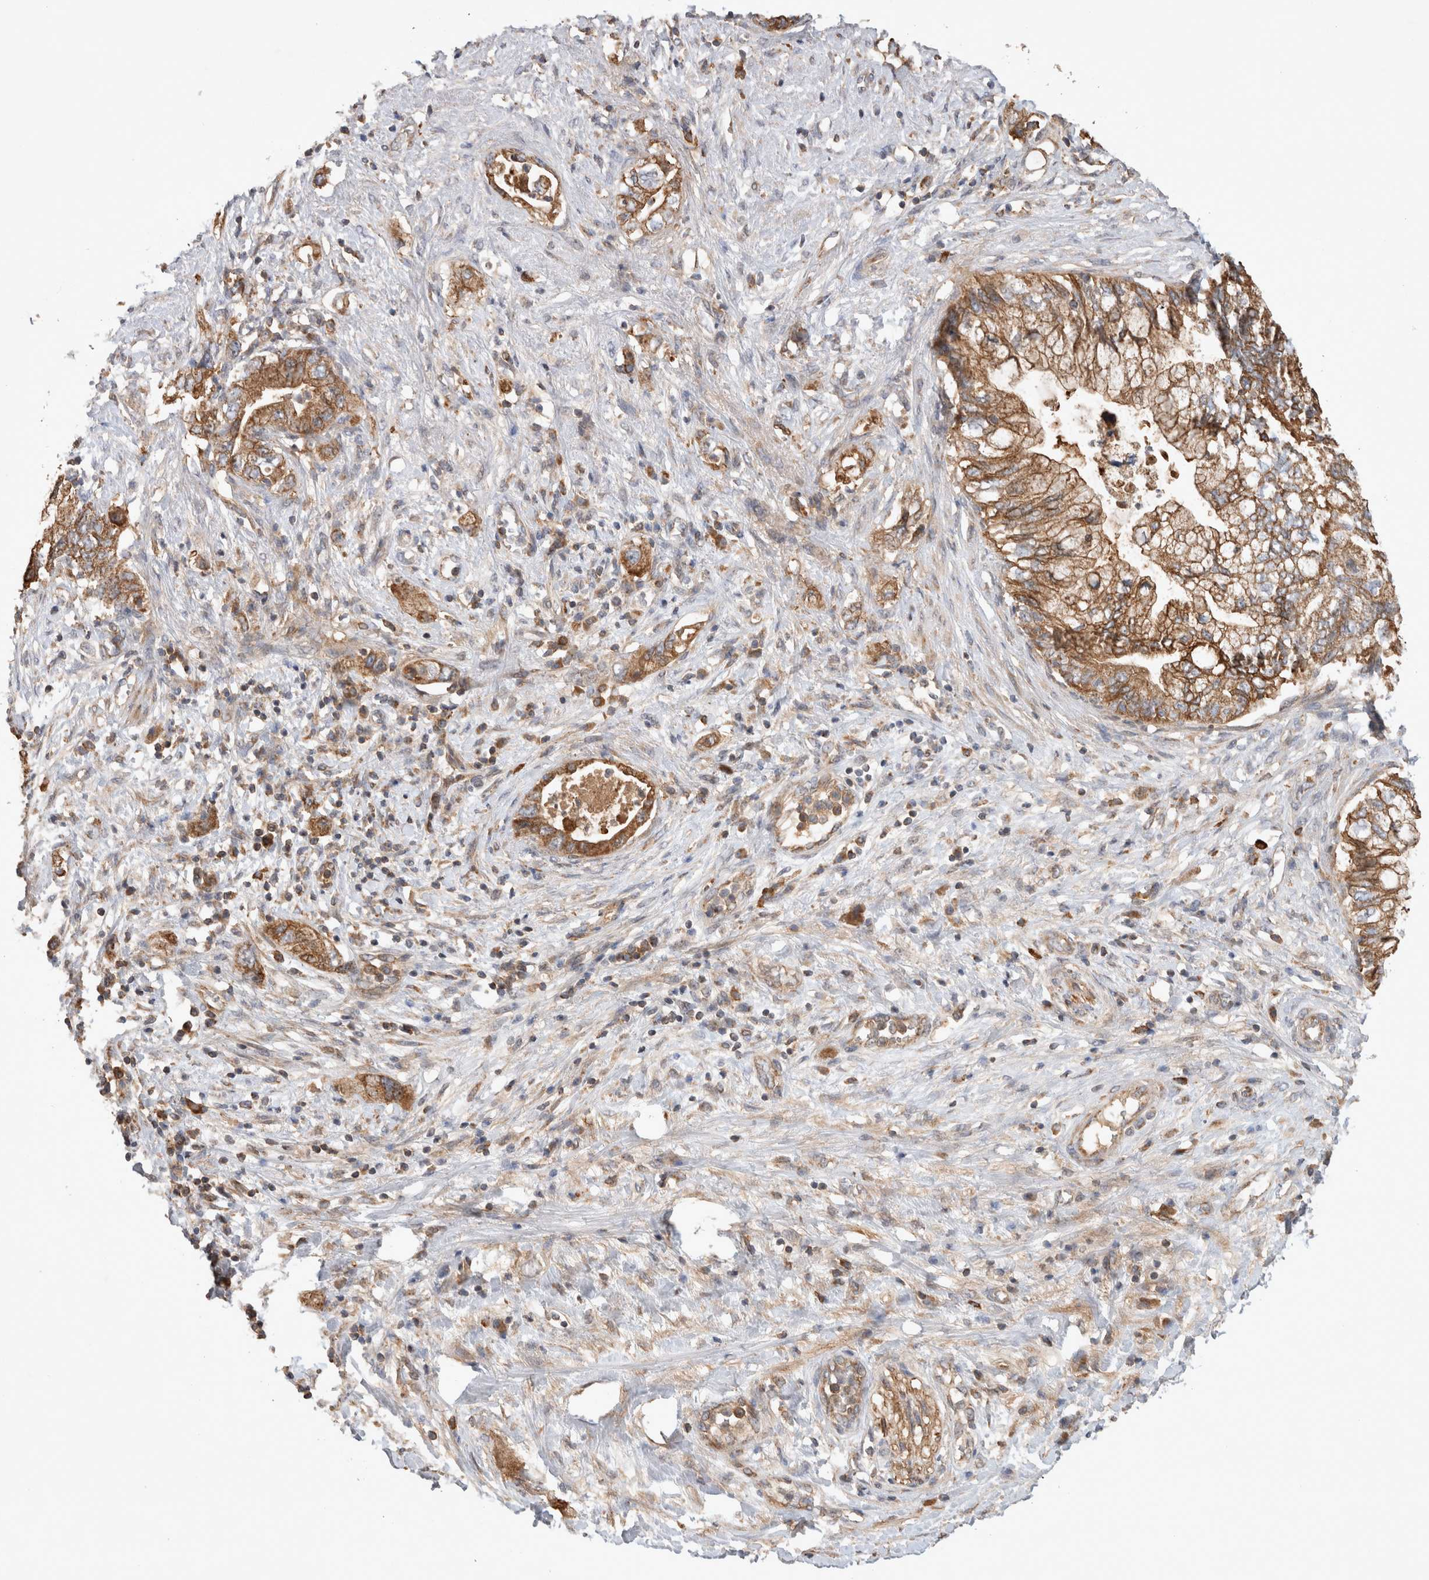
{"staining": {"intensity": "moderate", "quantity": ">75%", "location": "cytoplasmic/membranous"}, "tissue": "pancreatic cancer", "cell_type": "Tumor cells", "image_type": "cancer", "snomed": [{"axis": "morphology", "description": "Adenocarcinoma, NOS"}, {"axis": "topography", "description": "Pancreas"}], "caption": "High-magnification brightfield microscopy of pancreatic cancer (adenocarcinoma) stained with DAB (brown) and counterstained with hematoxylin (blue). tumor cells exhibit moderate cytoplasmic/membranous expression is appreciated in about>75% of cells.", "gene": "SERAC1", "patient": {"sex": "female", "age": 73}}